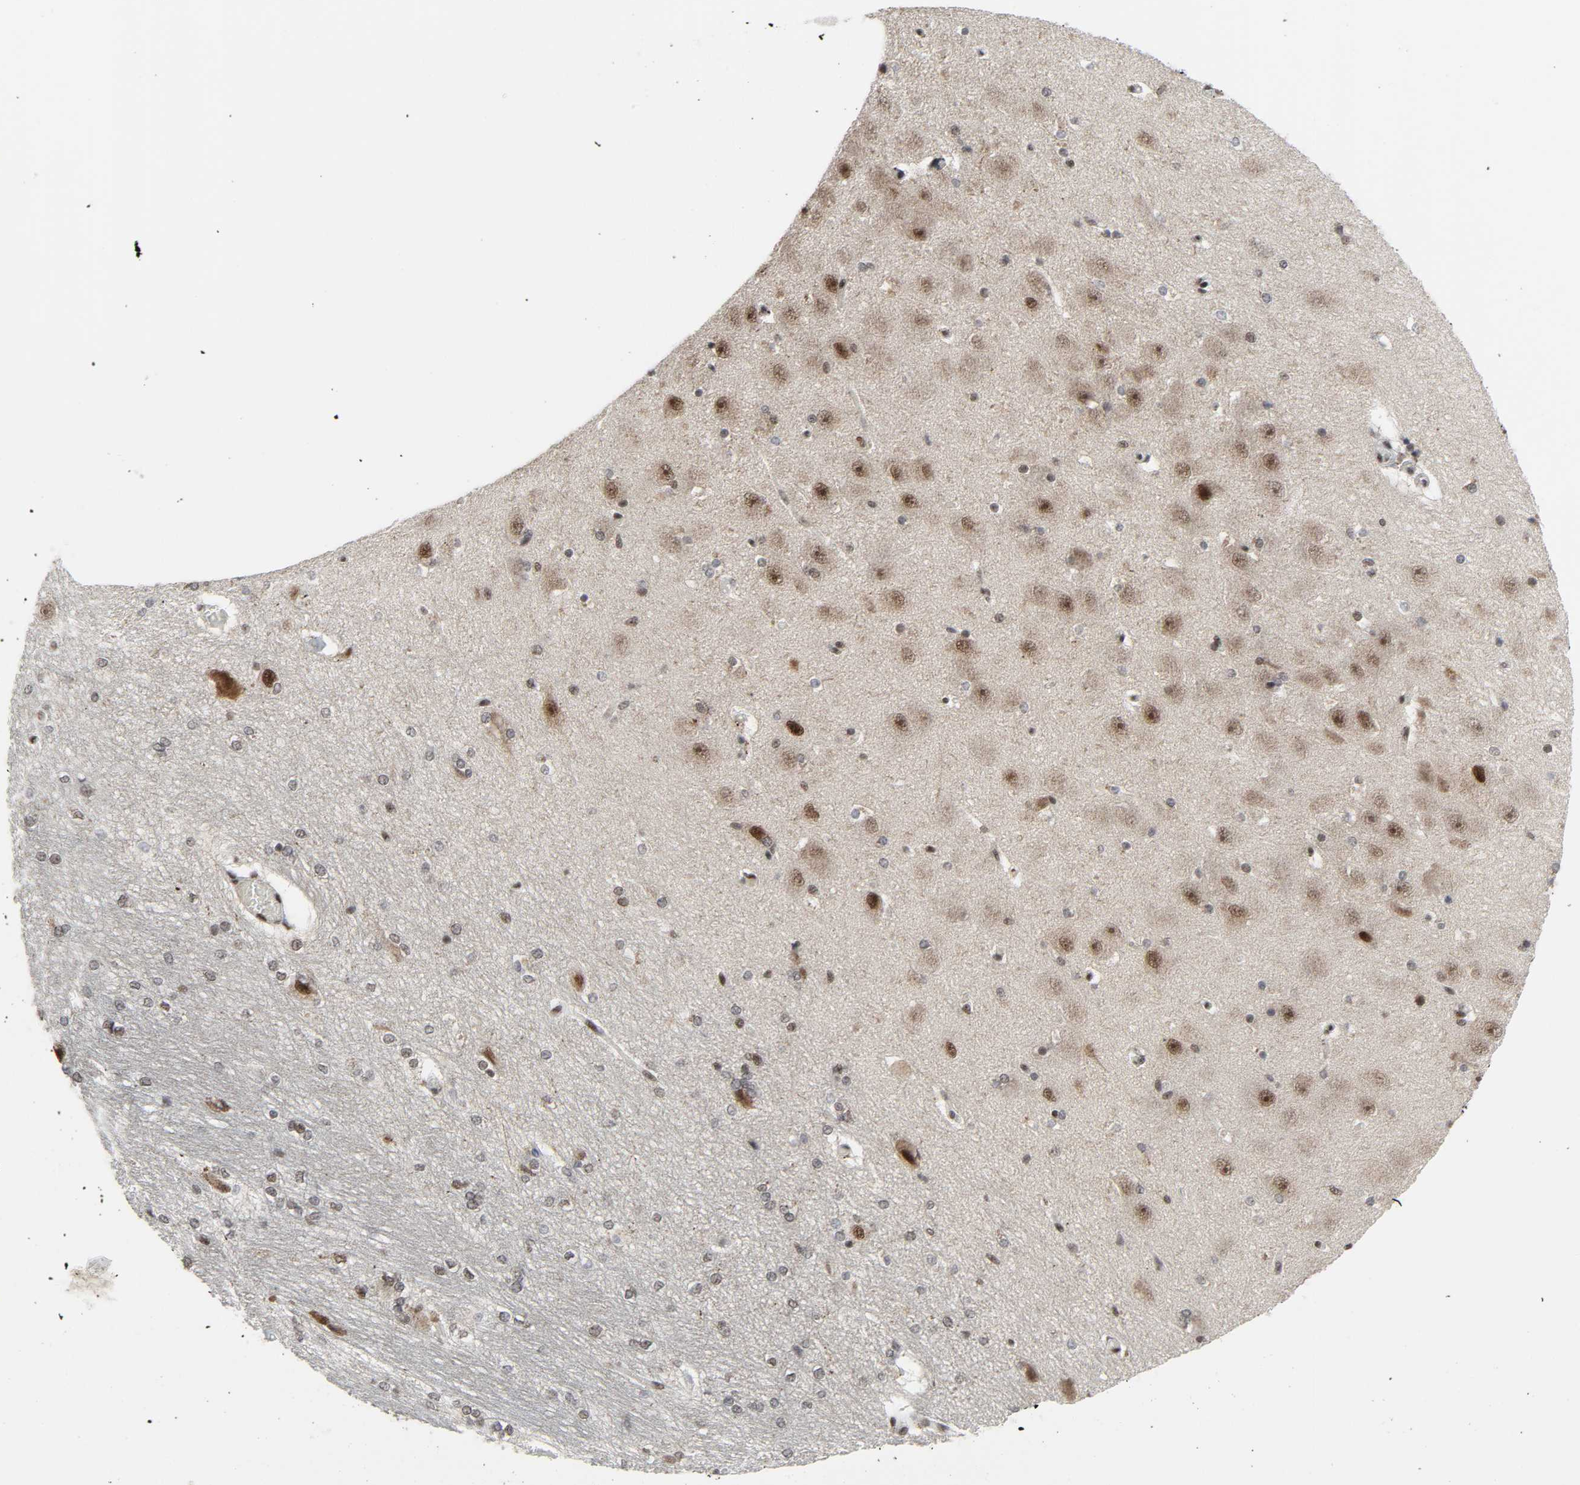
{"staining": {"intensity": "weak", "quantity": ">75%", "location": "nuclear"}, "tissue": "hippocampus", "cell_type": "Glial cells", "image_type": "normal", "snomed": [{"axis": "morphology", "description": "Normal tissue, NOS"}, {"axis": "topography", "description": "Hippocampus"}], "caption": "This micrograph displays IHC staining of normal hippocampus, with low weak nuclear staining in approximately >75% of glial cells.", "gene": "CDK7", "patient": {"sex": "female", "age": 19}}